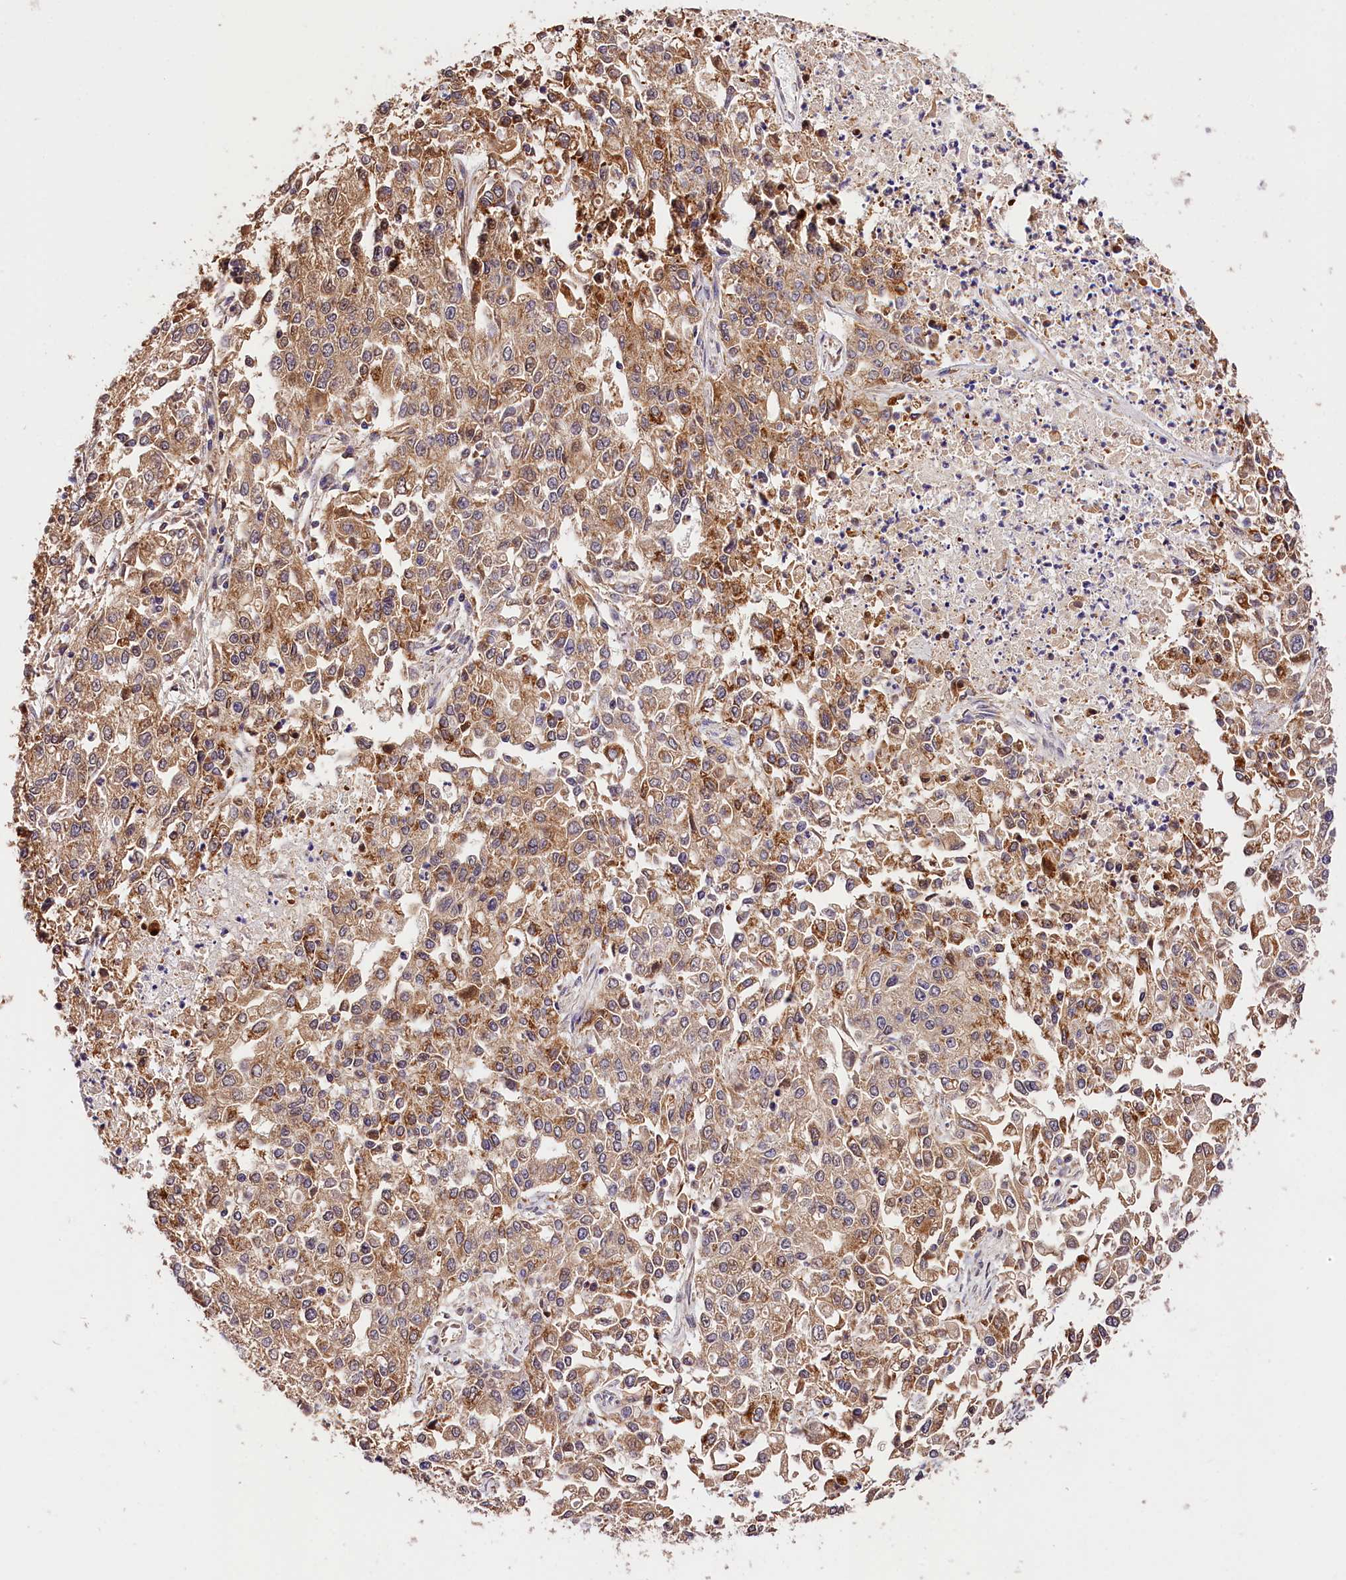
{"staining": {"intensity": "moderate", "quantity": ">75%", "location": "cytoplasmic/membranous"}, "tissue": "endometrial cancer", "cell_type": "Tumor cells", "image_type": "cancer", "snomed": [{"axis": "morphology", "description": "Adenocarcinoma, NOS"}, {"axis": "topography", "description": "Endometrium"}], "caption": "There is medium levels of moderate cytoplasmic/membranous expression in tumor cells of endometrial adenocarcinoma, as demonstrated by immunohistochemical staining (brown color).", "gene": "KPTN", "patient": {"sex": "female", "age": 49}}